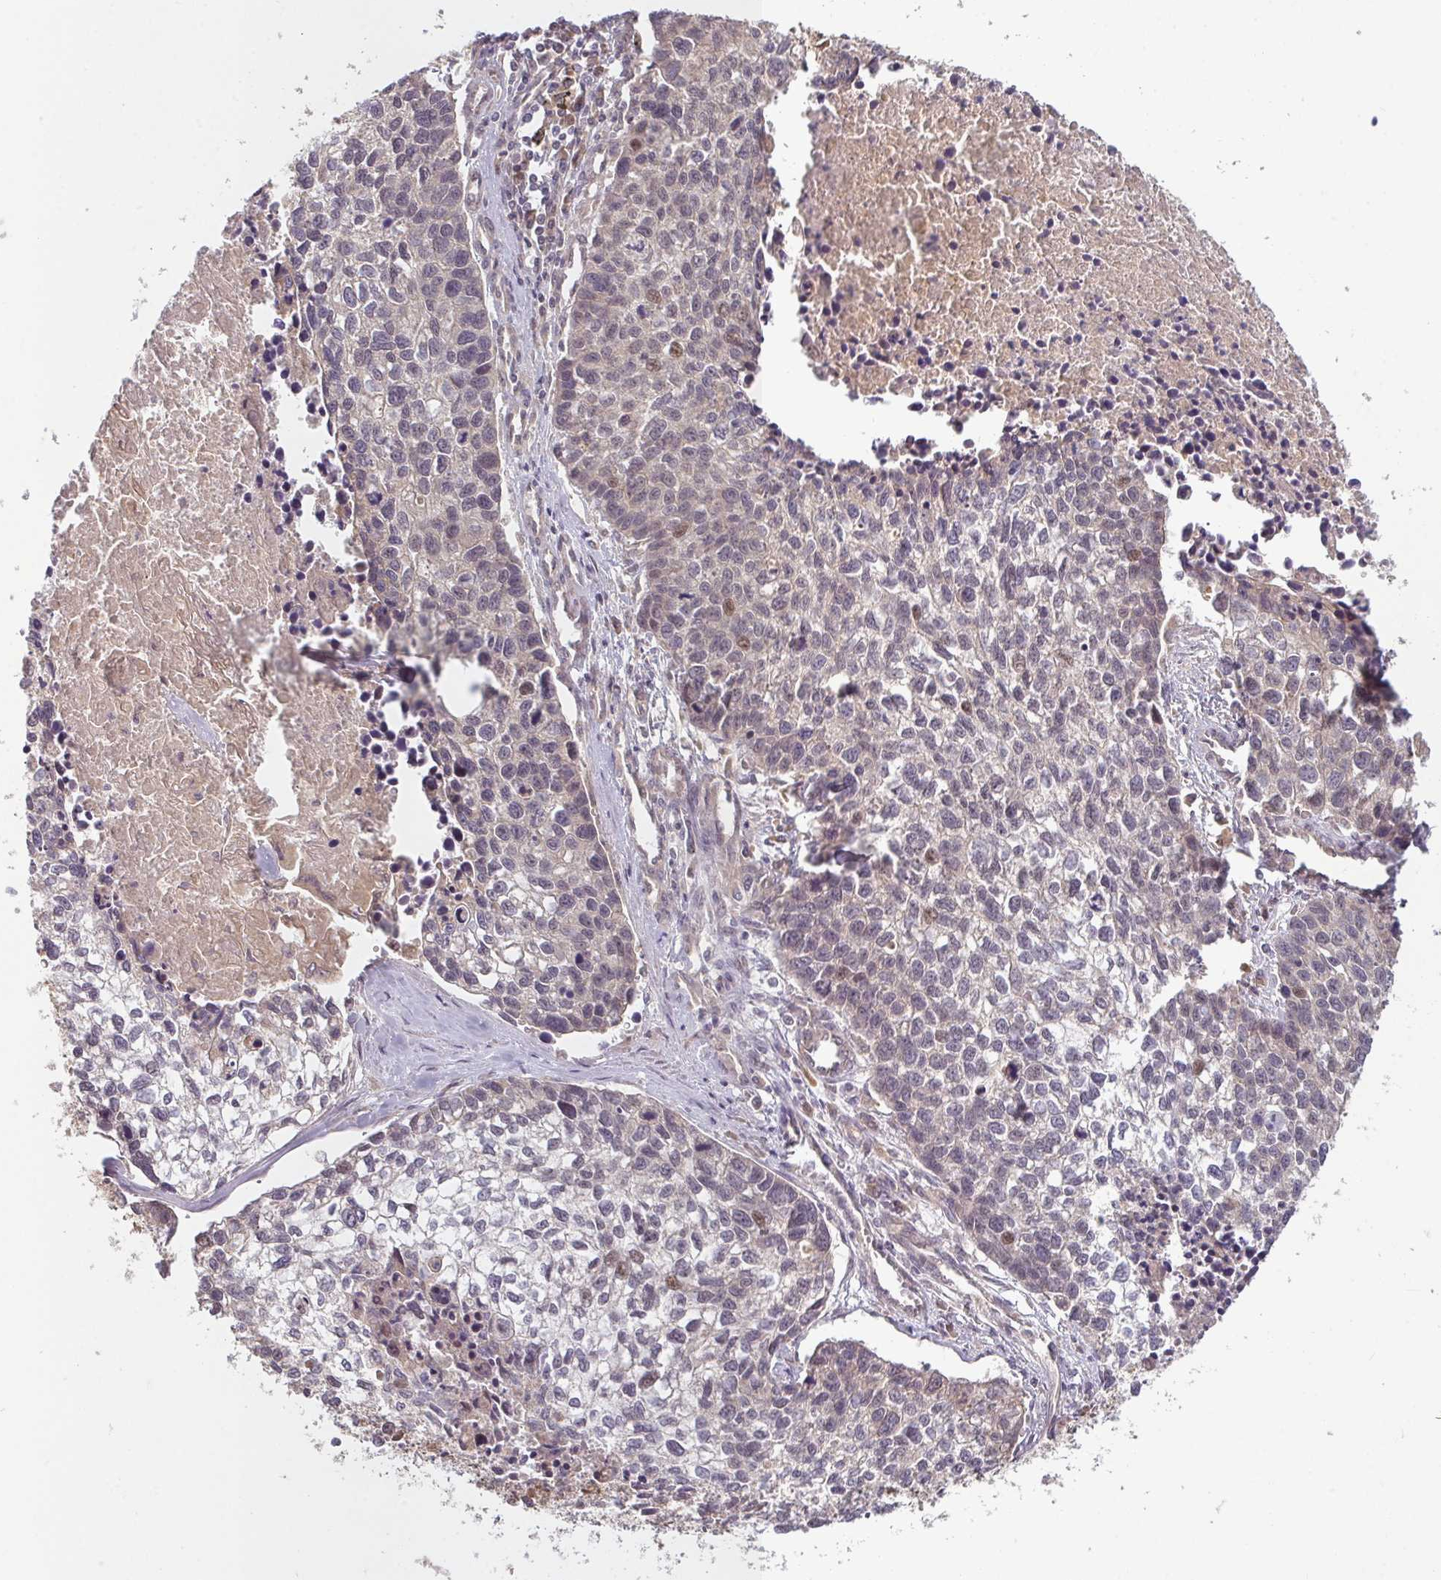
{"staining": {"intensity": "moderate", "quantity": "<25%", "location": "nuclear"}, "tissue": "lung cancer", "cell_type": "Tumor cells", "image_type": "cancer", "snomed": [{"axis": "morphology", "description": "Squamous cell carcinoma, NOS"}, {"axis": "topography", "description": "Lung"}], "caption": "A micrograph of human squamous cell carcinoma (lung) stained for a protein reveals moderate nuclear brown staining in tumor cells.", "gene": "RNF31", "patient": {"sex": "male", "age": 74}}